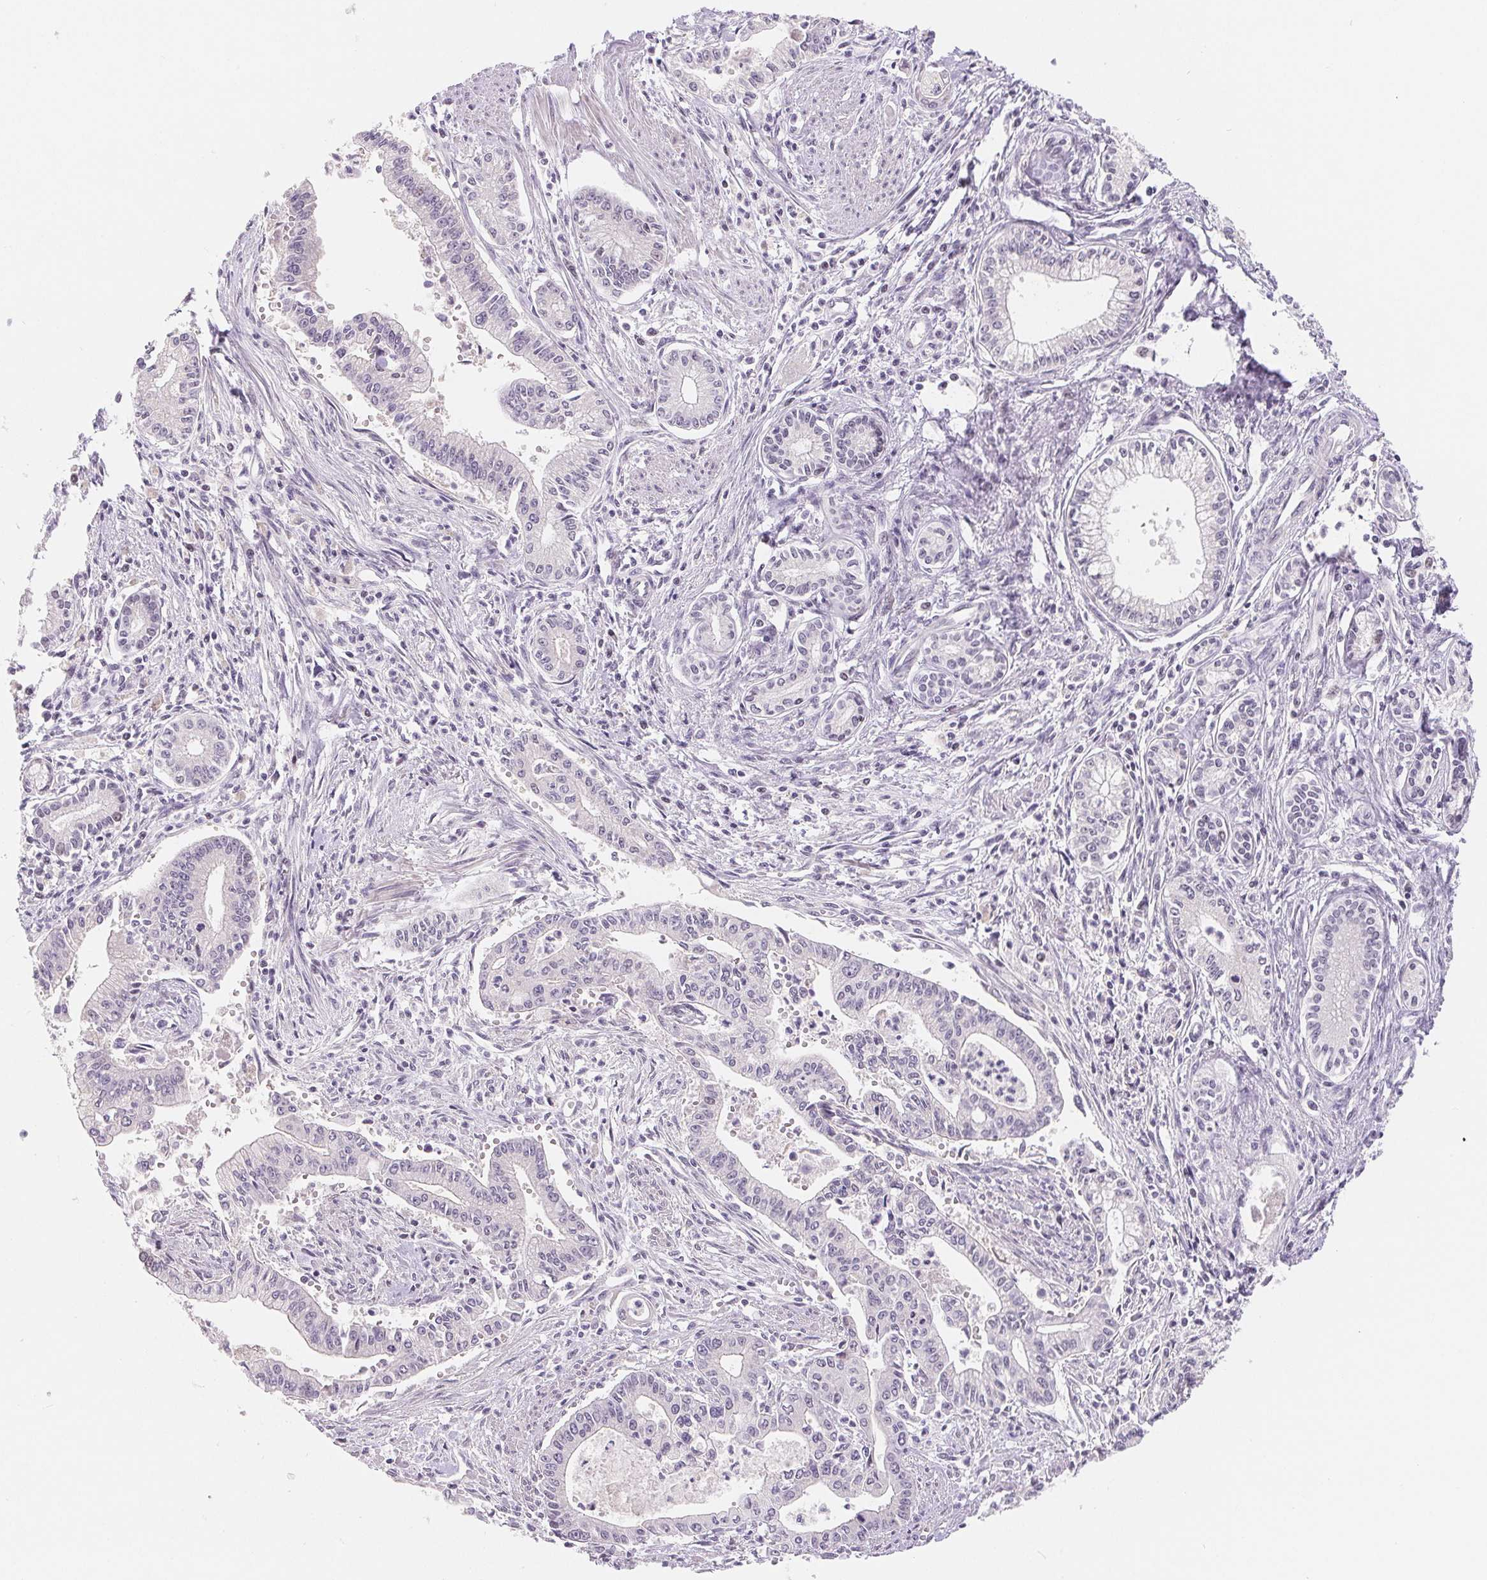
{"staining": {"intensity": "negative", "quantity": "none", "location": "none"}, "tissue": "pancreatic cancer", "cell_type": "Tumor cells", "image_type": "cancer", "snomed": [{"axis": "morphology", "description": "Adenocarcinoma, NOS"}, {"axis": "topography", "description": "Pancreas"}], "caption": "Pancreatic adenocarcinoma stained for a protein using immunohistochemistry (IHC) displays no expression tumor cells.", "gene": "LCA5L", "patient": {"sex": "female", "age": 65}}